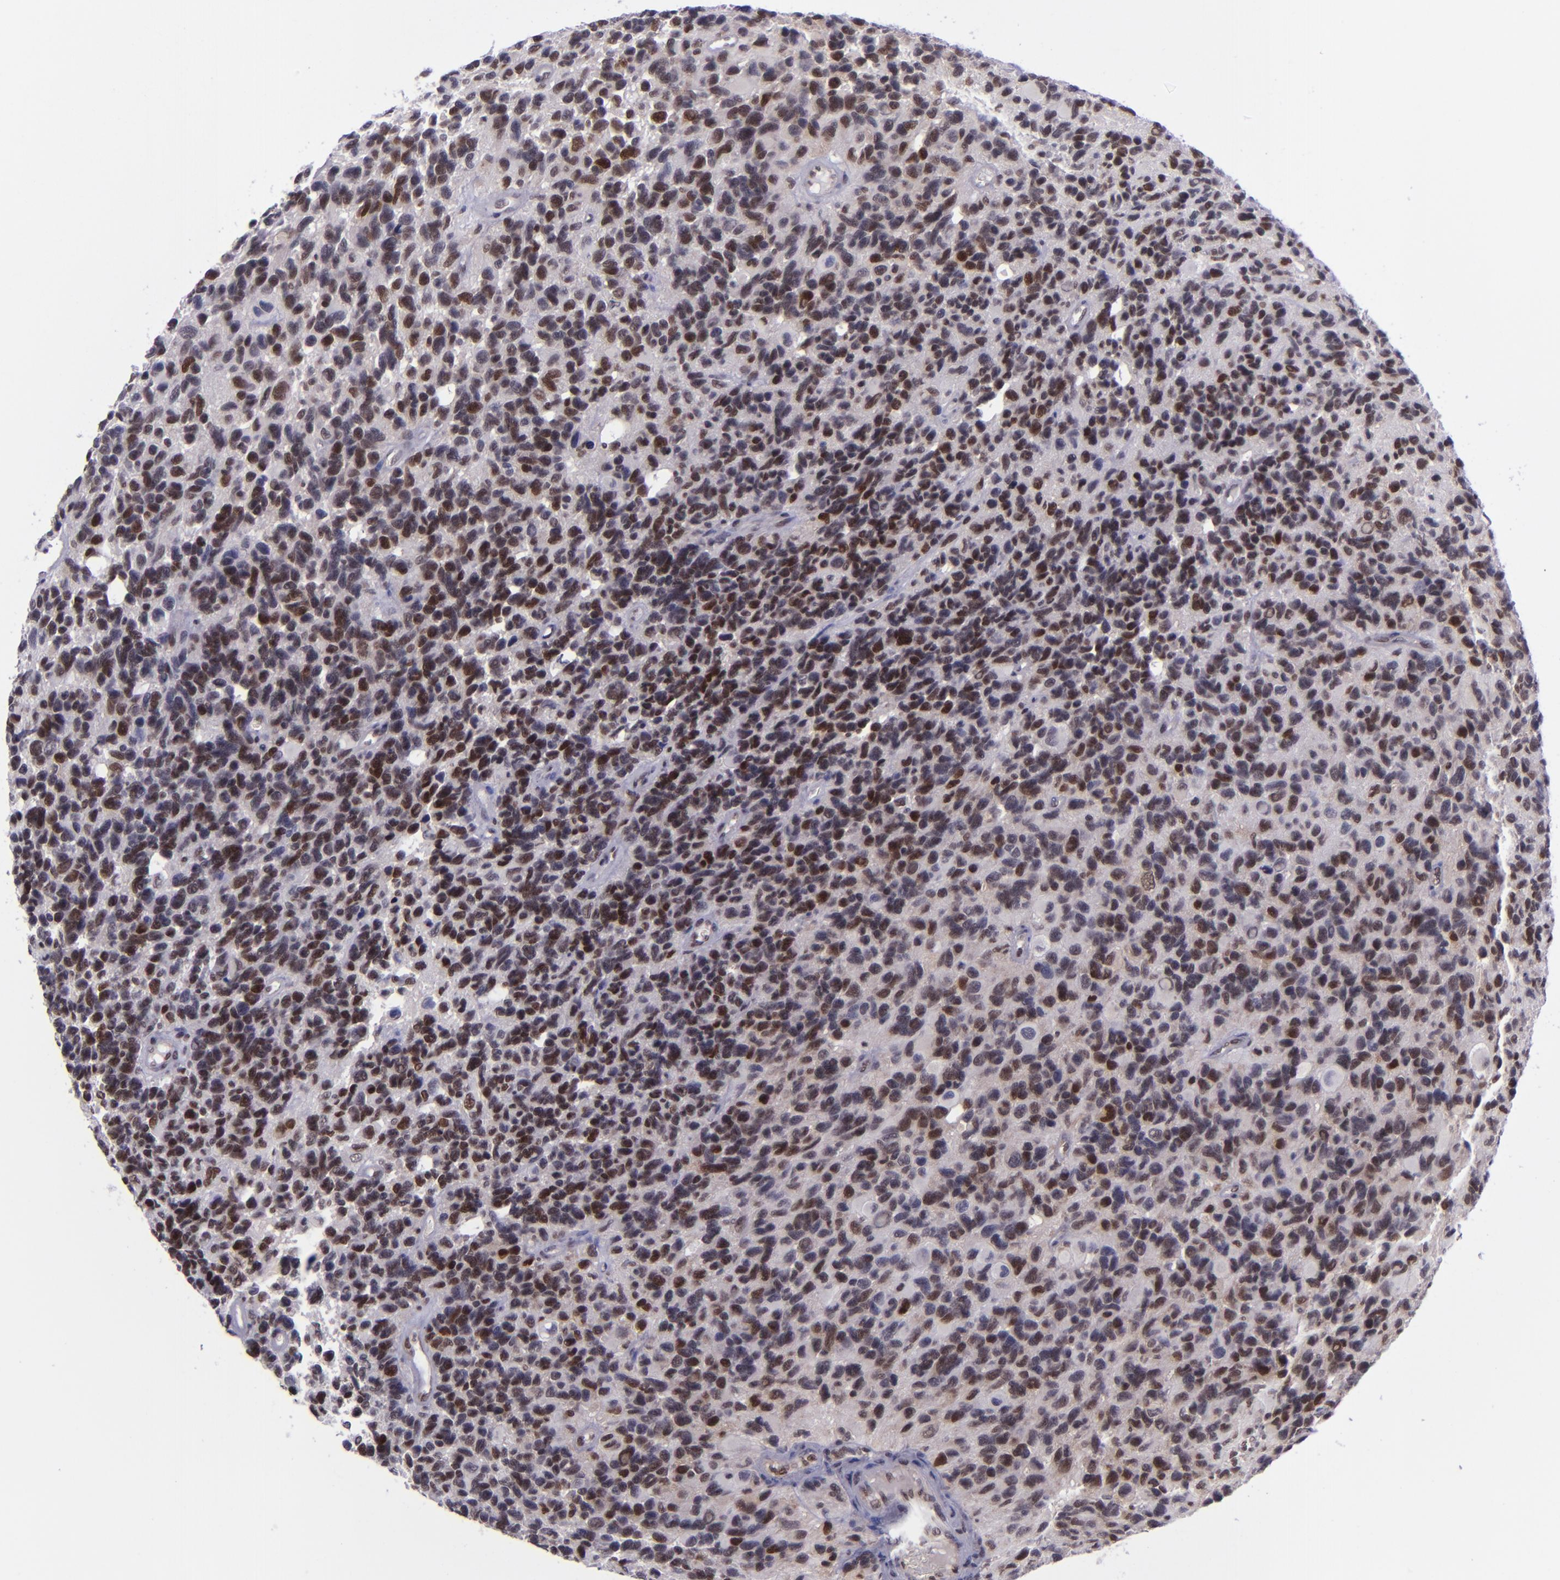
{"staining": {"intensity": "moderate", "quantity": ">75%", "location": "nuclear"}, "tissue": "glioma", "cell_type": "Tumor cells", "image_type": "cancer", "snomed": [{"axis": "morphology", "description": "Glioma, malignant, High grade"}, {"axis": "topography", "description": "Brain"}], "caption": "Moderate nuclear expression for a protein is identified in about >75% of tumor cells of glioma using immunohistochemistry (IHC).", "gene": "BAG1", "patient": {"sex": "male", "age": 77}}